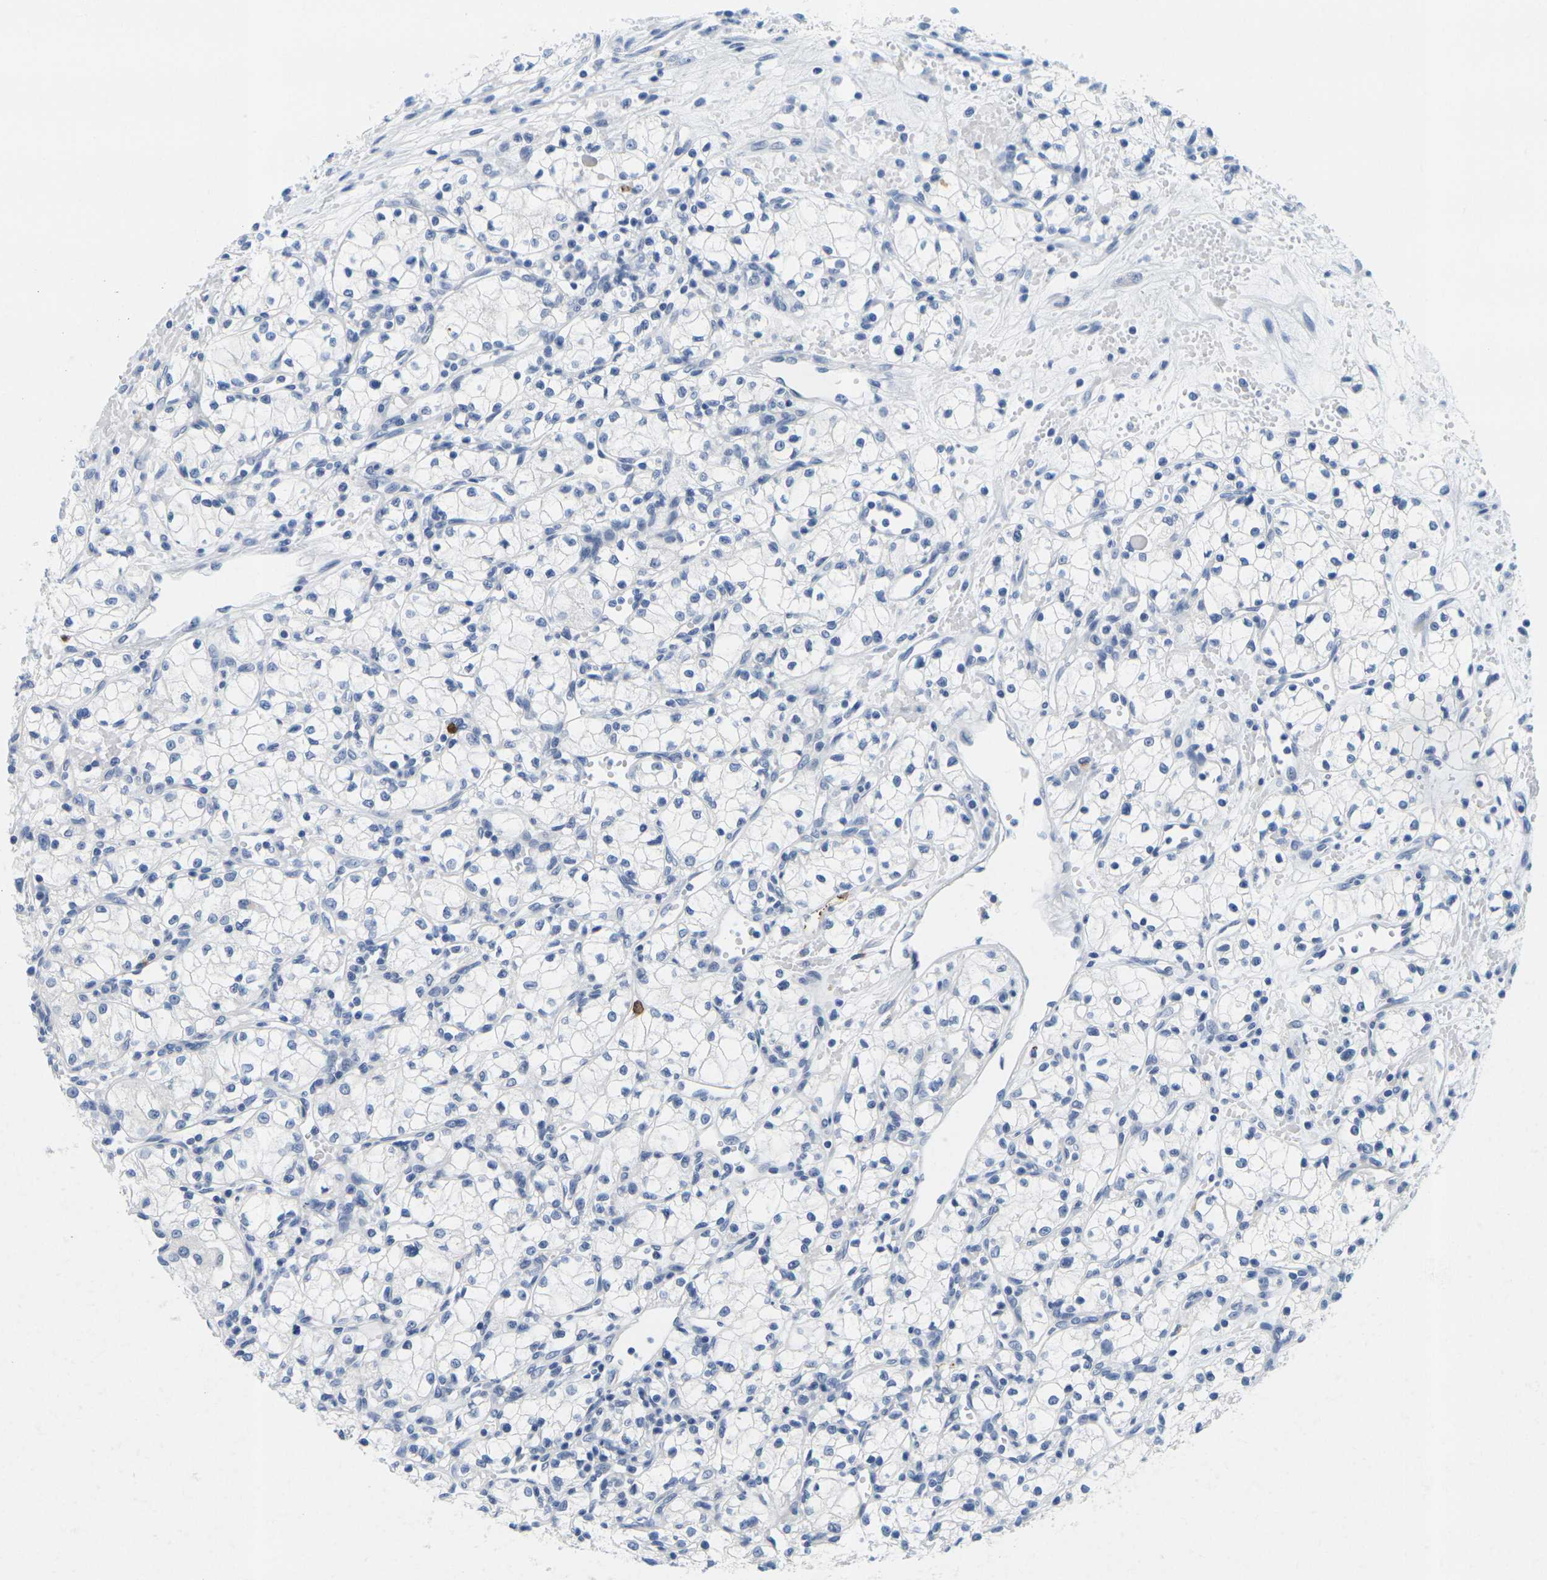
{"staining": {"intensity": "negative", "quantity": "none", "location": "none"}, "tissue": "renal cancer", "cell_type": "Tumor cells", "image_type": "cancer", "snomed": [{"axis": "morphology", "description": "Normal tissue, NOS"}, {"axis": "morphology", "description": "Adenocarcinoma, NOS"}, {"axis": "topography", "description": "Kidney"}], "caption": "High power microscopy photomicrograph of an IHC photomicrograph of adenocarcinoma (renal), revealing no significant expression in tumor cells.", "gene": "GPR15", "patient": {"sex": "male", "age": 59}}